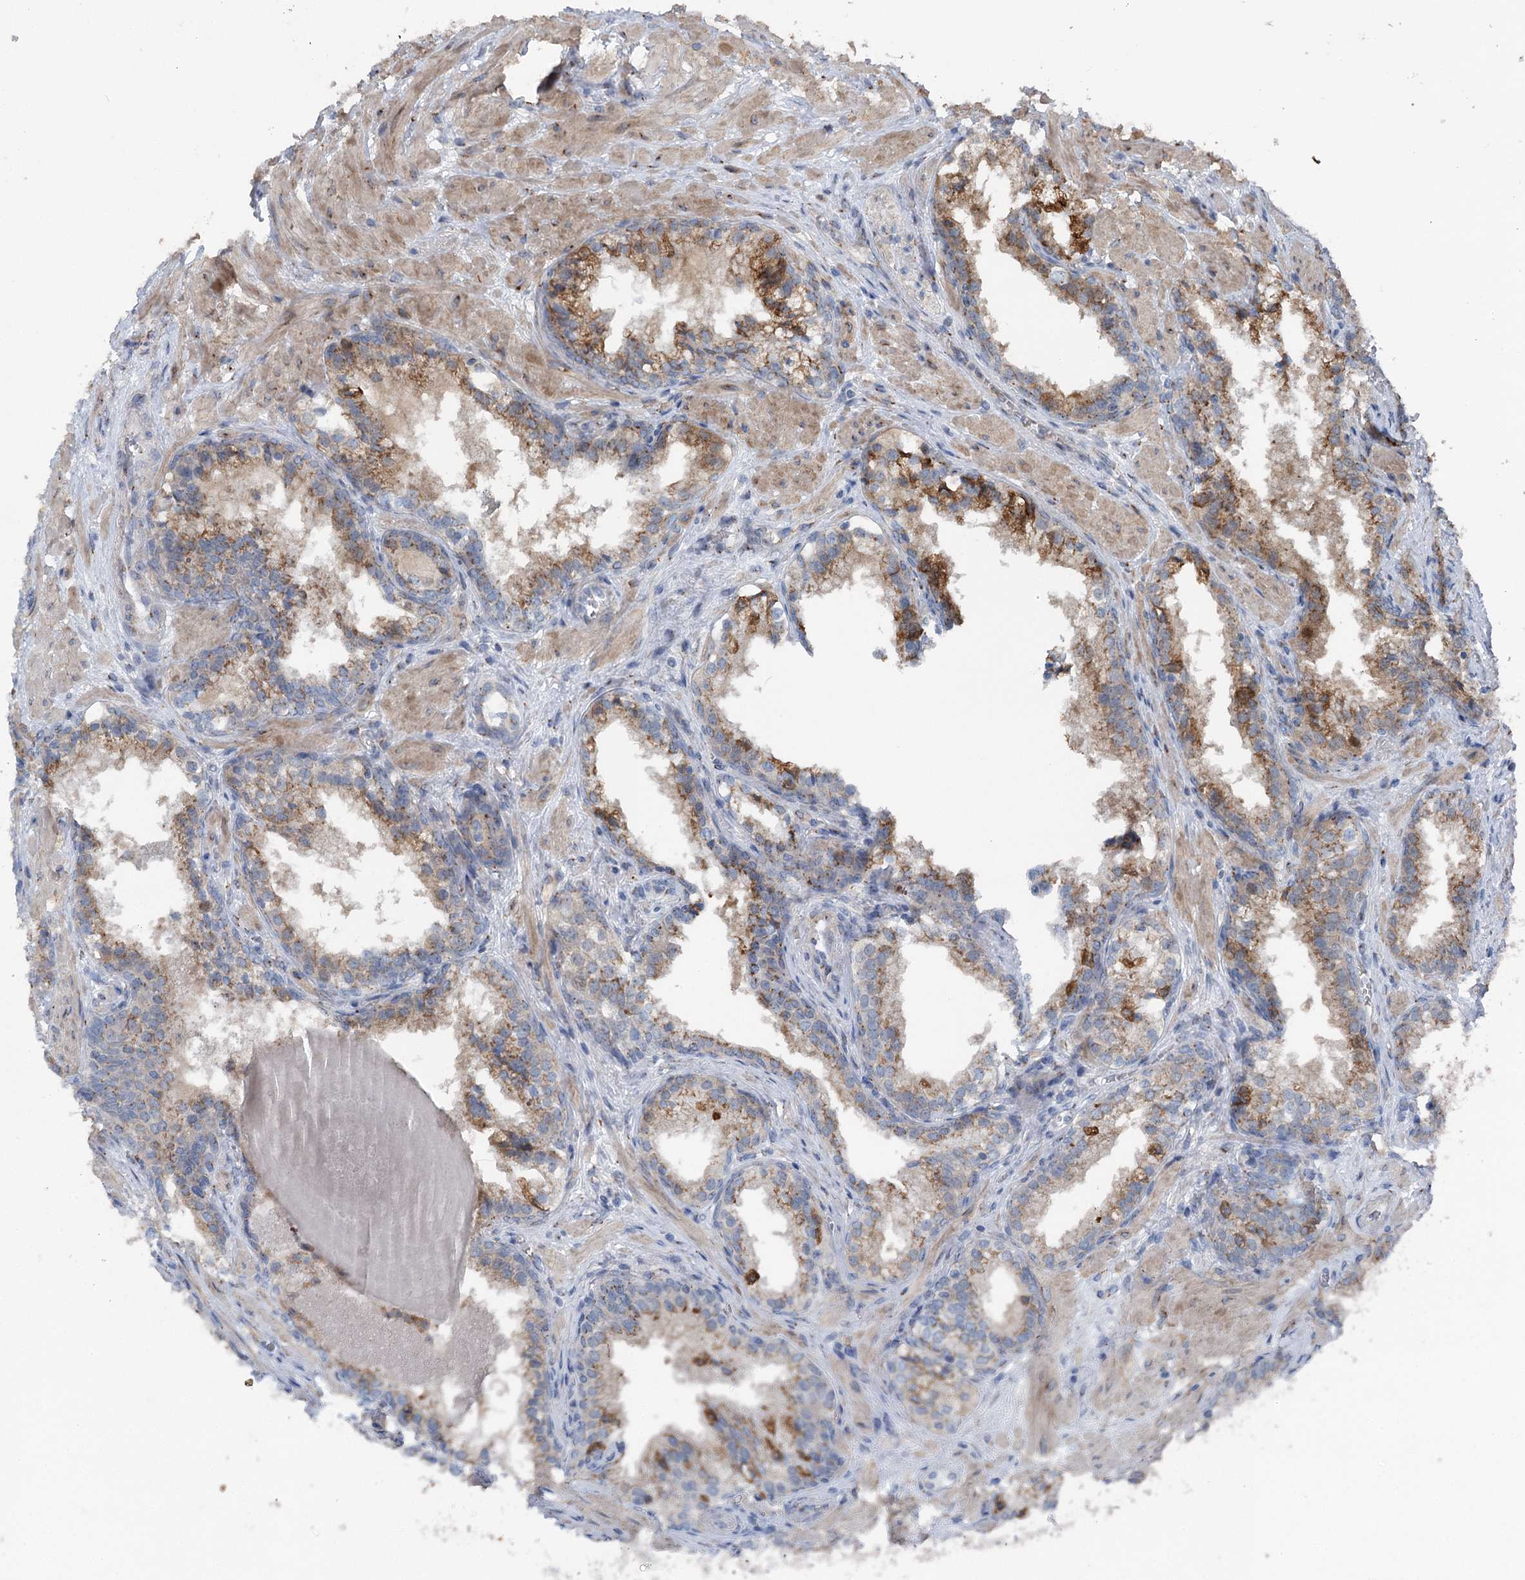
{"staining": {"intensity": "moderate", "quantity": "<25%", "location": "cytoplasmic/membranous"}, "tissue": "prostate cancer", "cell_type": "Tumor cells", "image_type": "cancer", "snomed": [{"axis": "morphology", "description": "Adenocarcinoma, Low grade"}, {"axis": "topography", "description": "Prostate"}], "caption": "Human prostate low-grade adenocarcinoma stained with a brown dye shows moderate cytoplasmic/membranous positive positivity in approximately <25% of tumor cells.", "gene": "ITIH5", "patient": {"sex": "male", "age": 60}}